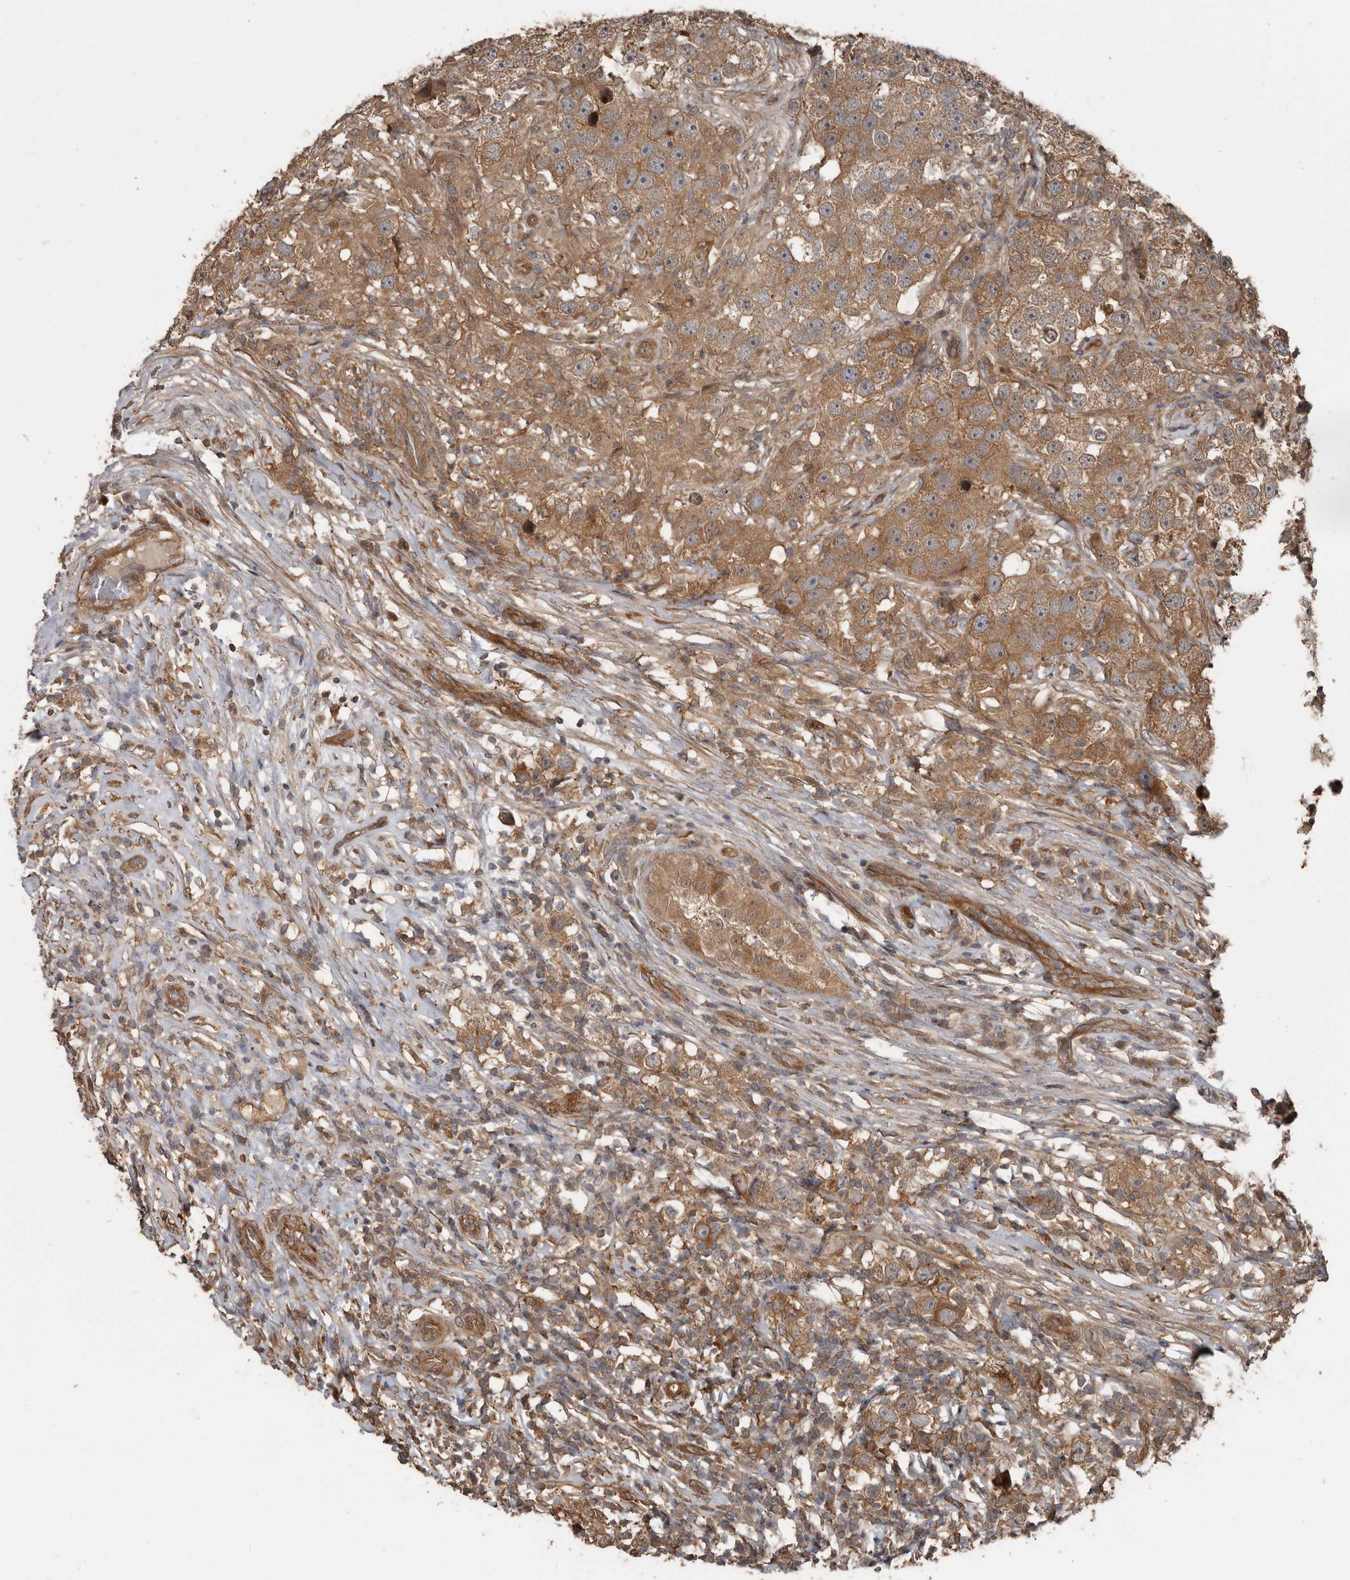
{"staining": {"intensity": "moderate", "quantity": ">75%", "location": "cytoplasmic/membranous"}, "tissue": "testis cancer", "cell_type": "Tumor cells", "image_type": "cancer", "snomed": [{"axis": "morphology", "description": "Seminoma, NOS"}, {"axis": "topography", "description": "Testis"}], "caption": "Approximately >75% of tumor cells in testis seminoma exhibit moderate cytoplasmic/membranous protein expression as visualized by brown immunohistochemical staining.", "gene": "EXOC3L1", "patient": {"sex": "male", "age": 49}}